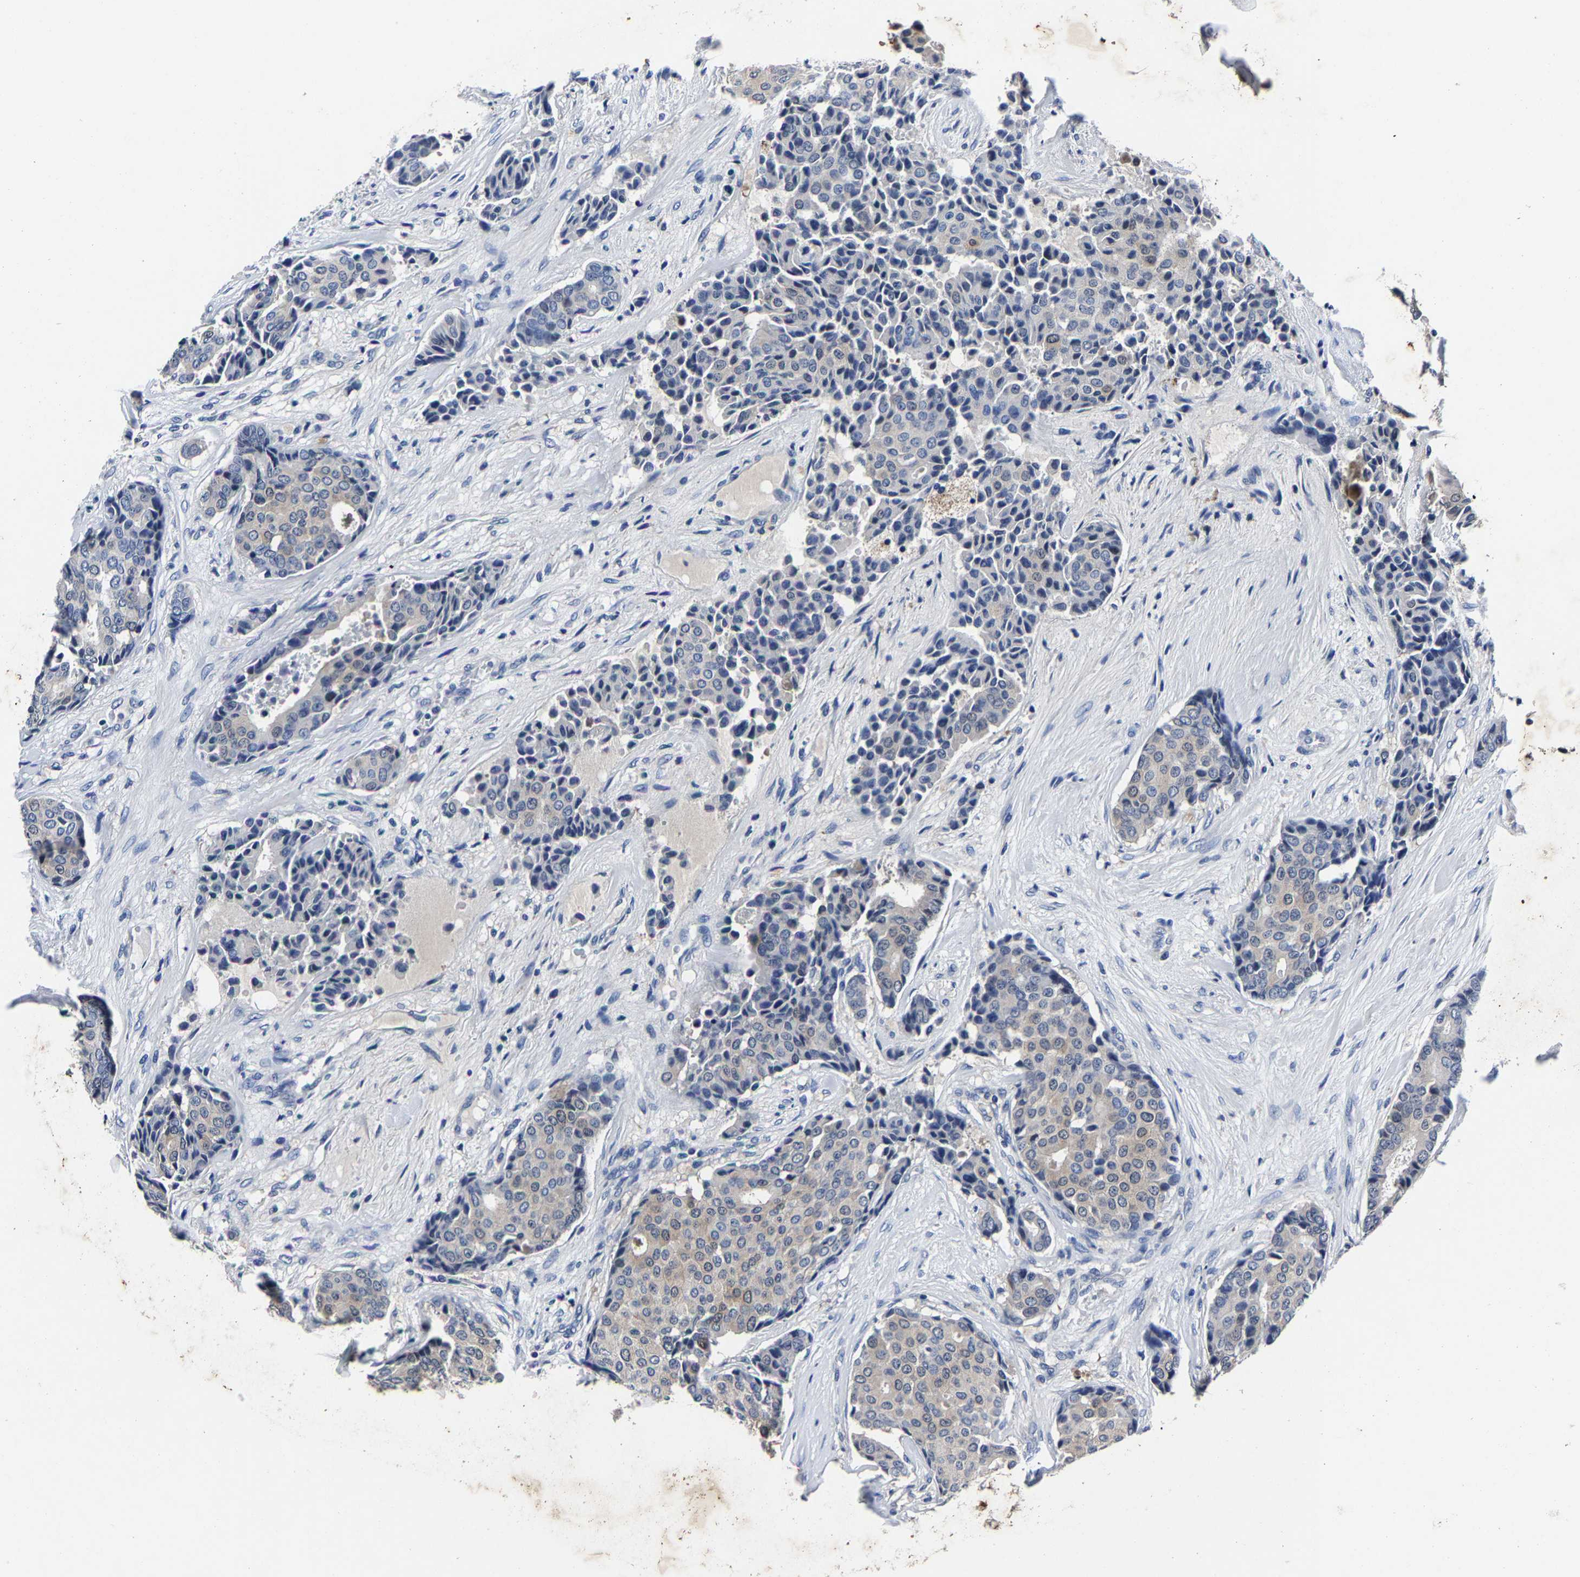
{"staining": {"intensity": "negative", "quantity": "none", "location": "none"}, "tissue": "breast cancer", "cell_type": "Tumor cells", "image_type": "cancer", "snomed": [{"axis": "morphology", "description": "Duct carcinoma"}, {"axis": "topography", "description": "Breast"}], "caption": "The immunohistochemistry (IHC) micrograph has no significant expression in tumor cells of breast cancer tissue. (Stains: DAB IHC with hematoxylin counter stain, Microscopy: brightfield microscopy at high magnification).", "gene": "PSPH", "patient": {"sex": "female", "age": 75}}